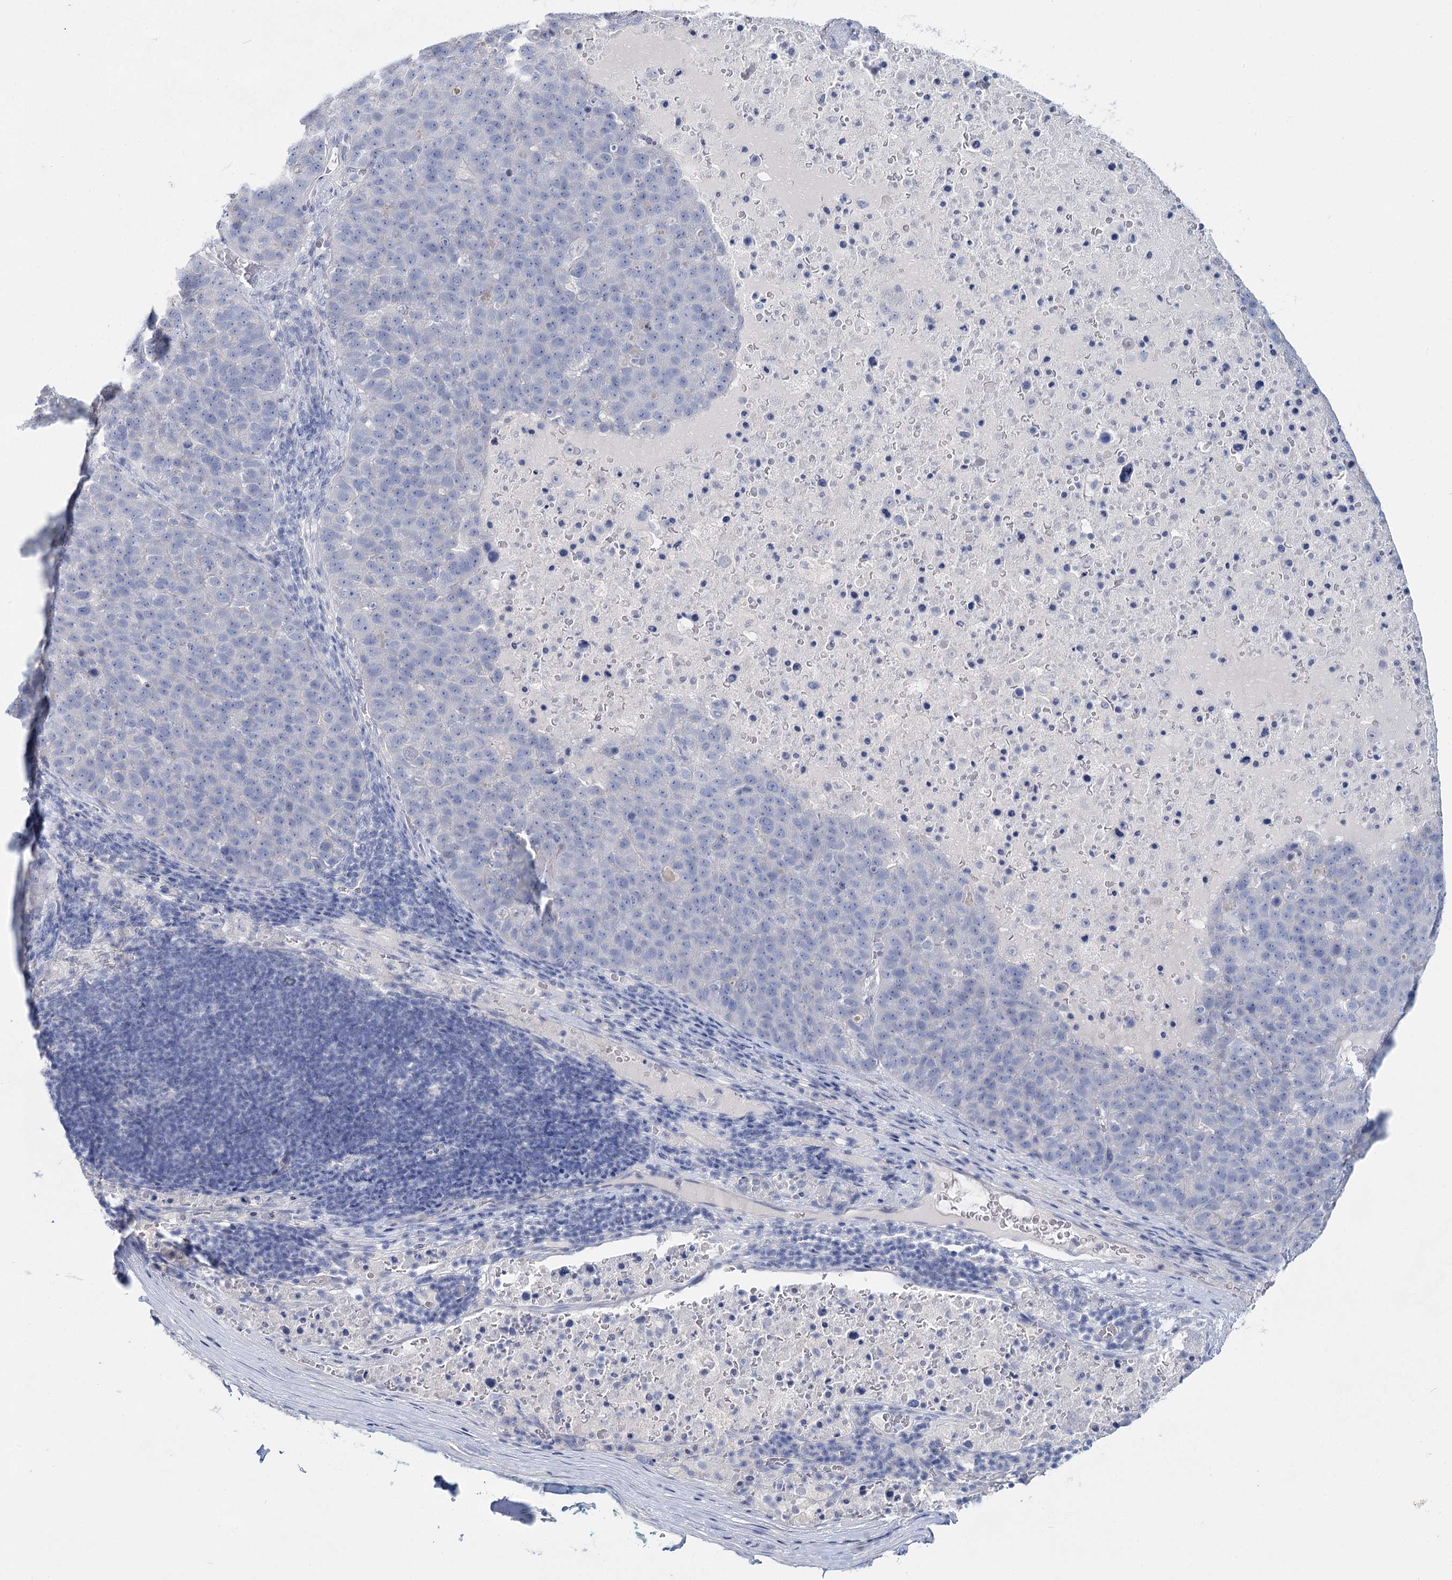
{"staining": {"intensity": "negative", "quantity": "none", "location": "none"}, "tissue": "pancreatic cancer", "cell_type": "Tumor cells", "image_type": "cancer", "snomed": [{"axis": "morphology", "description": "Adenocarcinoma, NOS"}, {"axis": "topography", "description": "Pancreas"}], "caption": "Pancreatic cancer (adenocarcinoma) was stained to show a protein in brown. There is no significant expression in tumor cells.", "gene": "SLC17A2", "patient": {"sex": "female", "age": 61}}